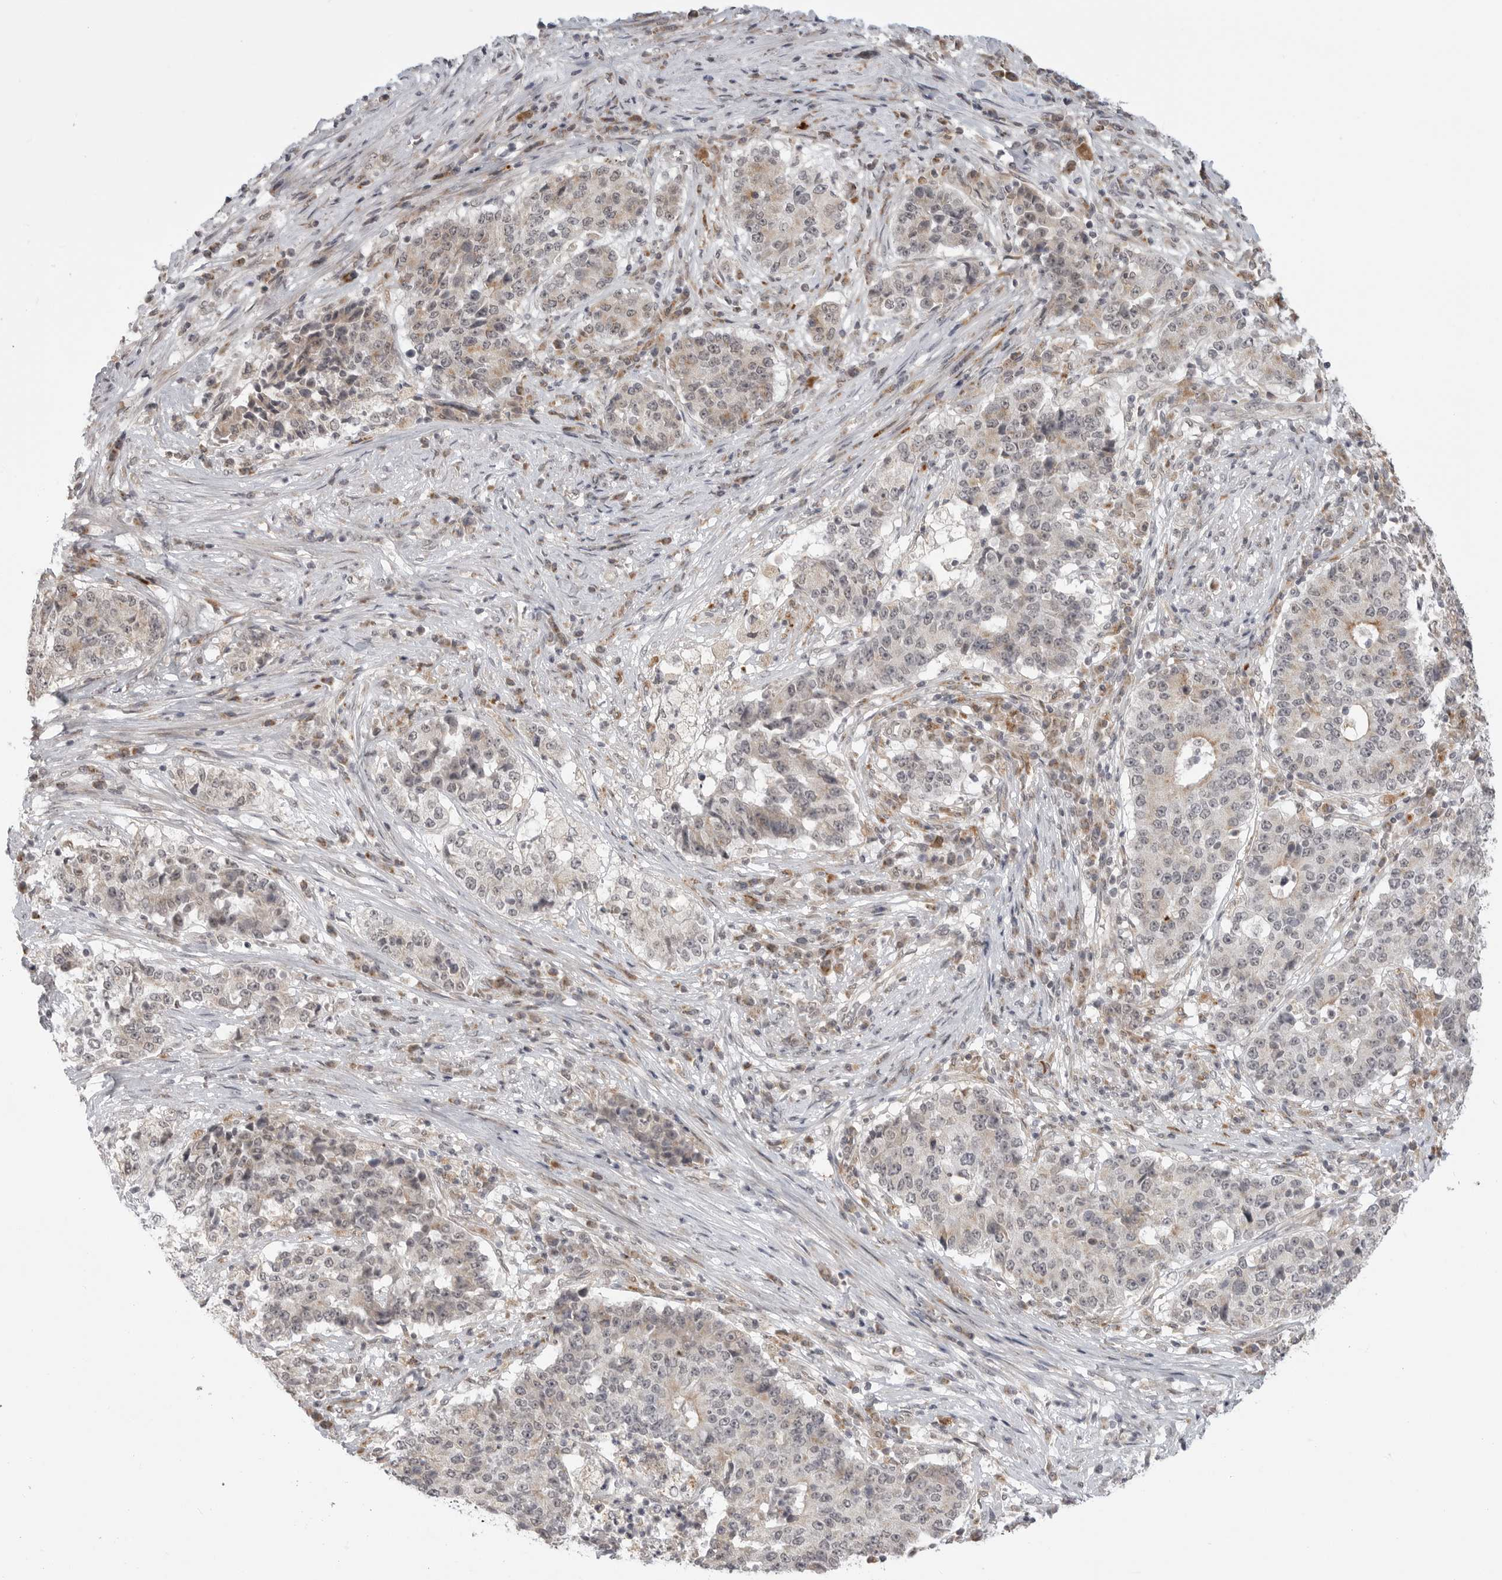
{"staining": {"intensity": "weak", "quantity": "<25%", "location": "cytoplasmic/membranous"}, "tissue": "stomach cancer", "cell_type": "Tumor cells", "image_type": "cancer", "snomed": [{"axis": "morphology", "description": "Adenocarcinoma, NOS"}, {"axis": "topography", "description": "Stomach"}], "caption": "The image displays no significant positivity in tumor cells of stomach cancer (adenocarcinoma).", "gene": "KALRN", "patient": {"sex": "male", "age": 59}}